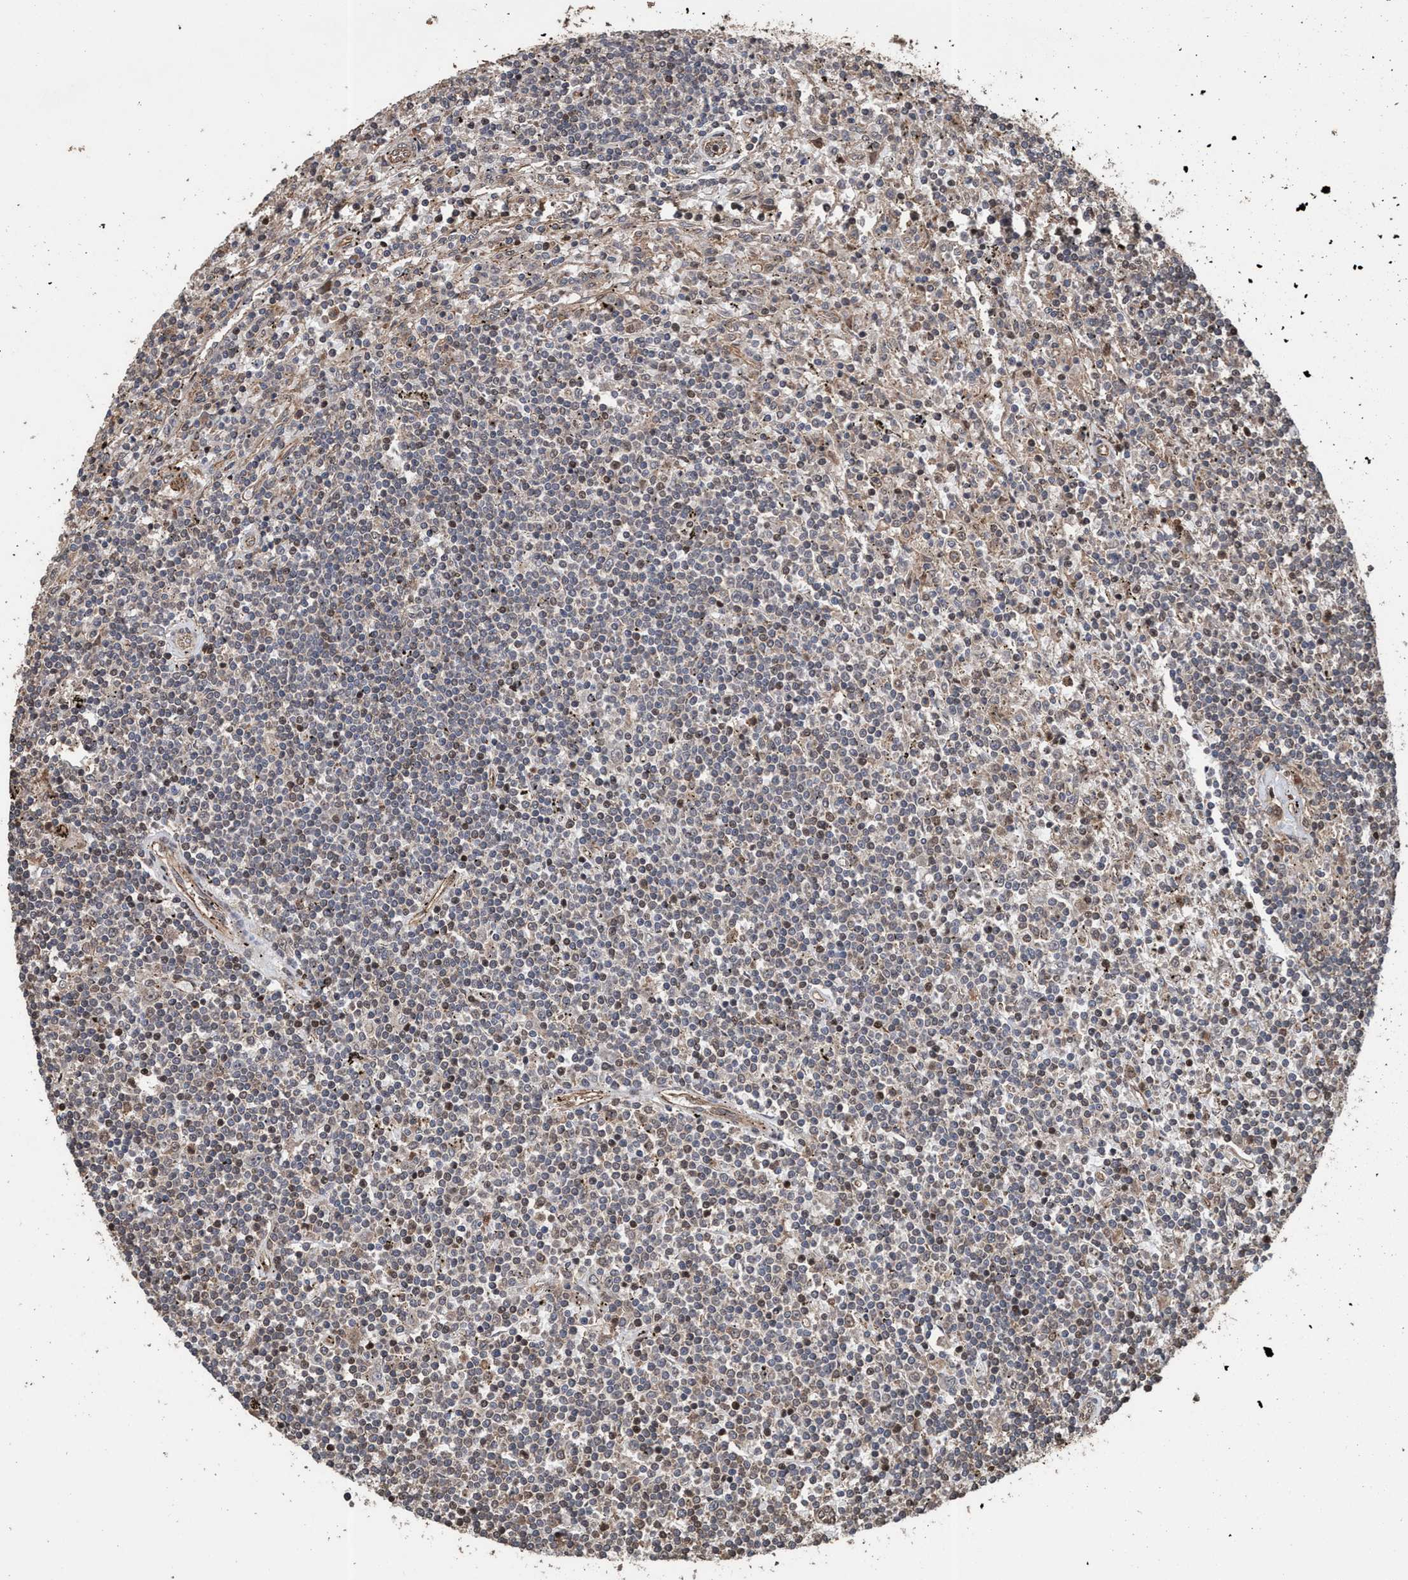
{"staining": {"intensity": "weak", "quantity": "25%-75%", "location": "nuclear"}, "tissue": "lymphoma", "cell_type": "Tumor cells", "image_type": "cancer", "snomed": [{"axis": "morphology", "description": "Malignant lymphoma, non-Hodgkin's type, Low grade"}, {"axis": "topography", "description": "Spleen"}], "caption": "Protein staining of low-grade malignant lymphoma, non-Hodgkin's type tissue reveals weak nuclear staining in approximately 25%-75% of tumor cells. (brown staining indicates protein expression, while blue staining denotes nuclei).", "gene": "TRPC7", "patient": {"sex": "male", "age": 76}}